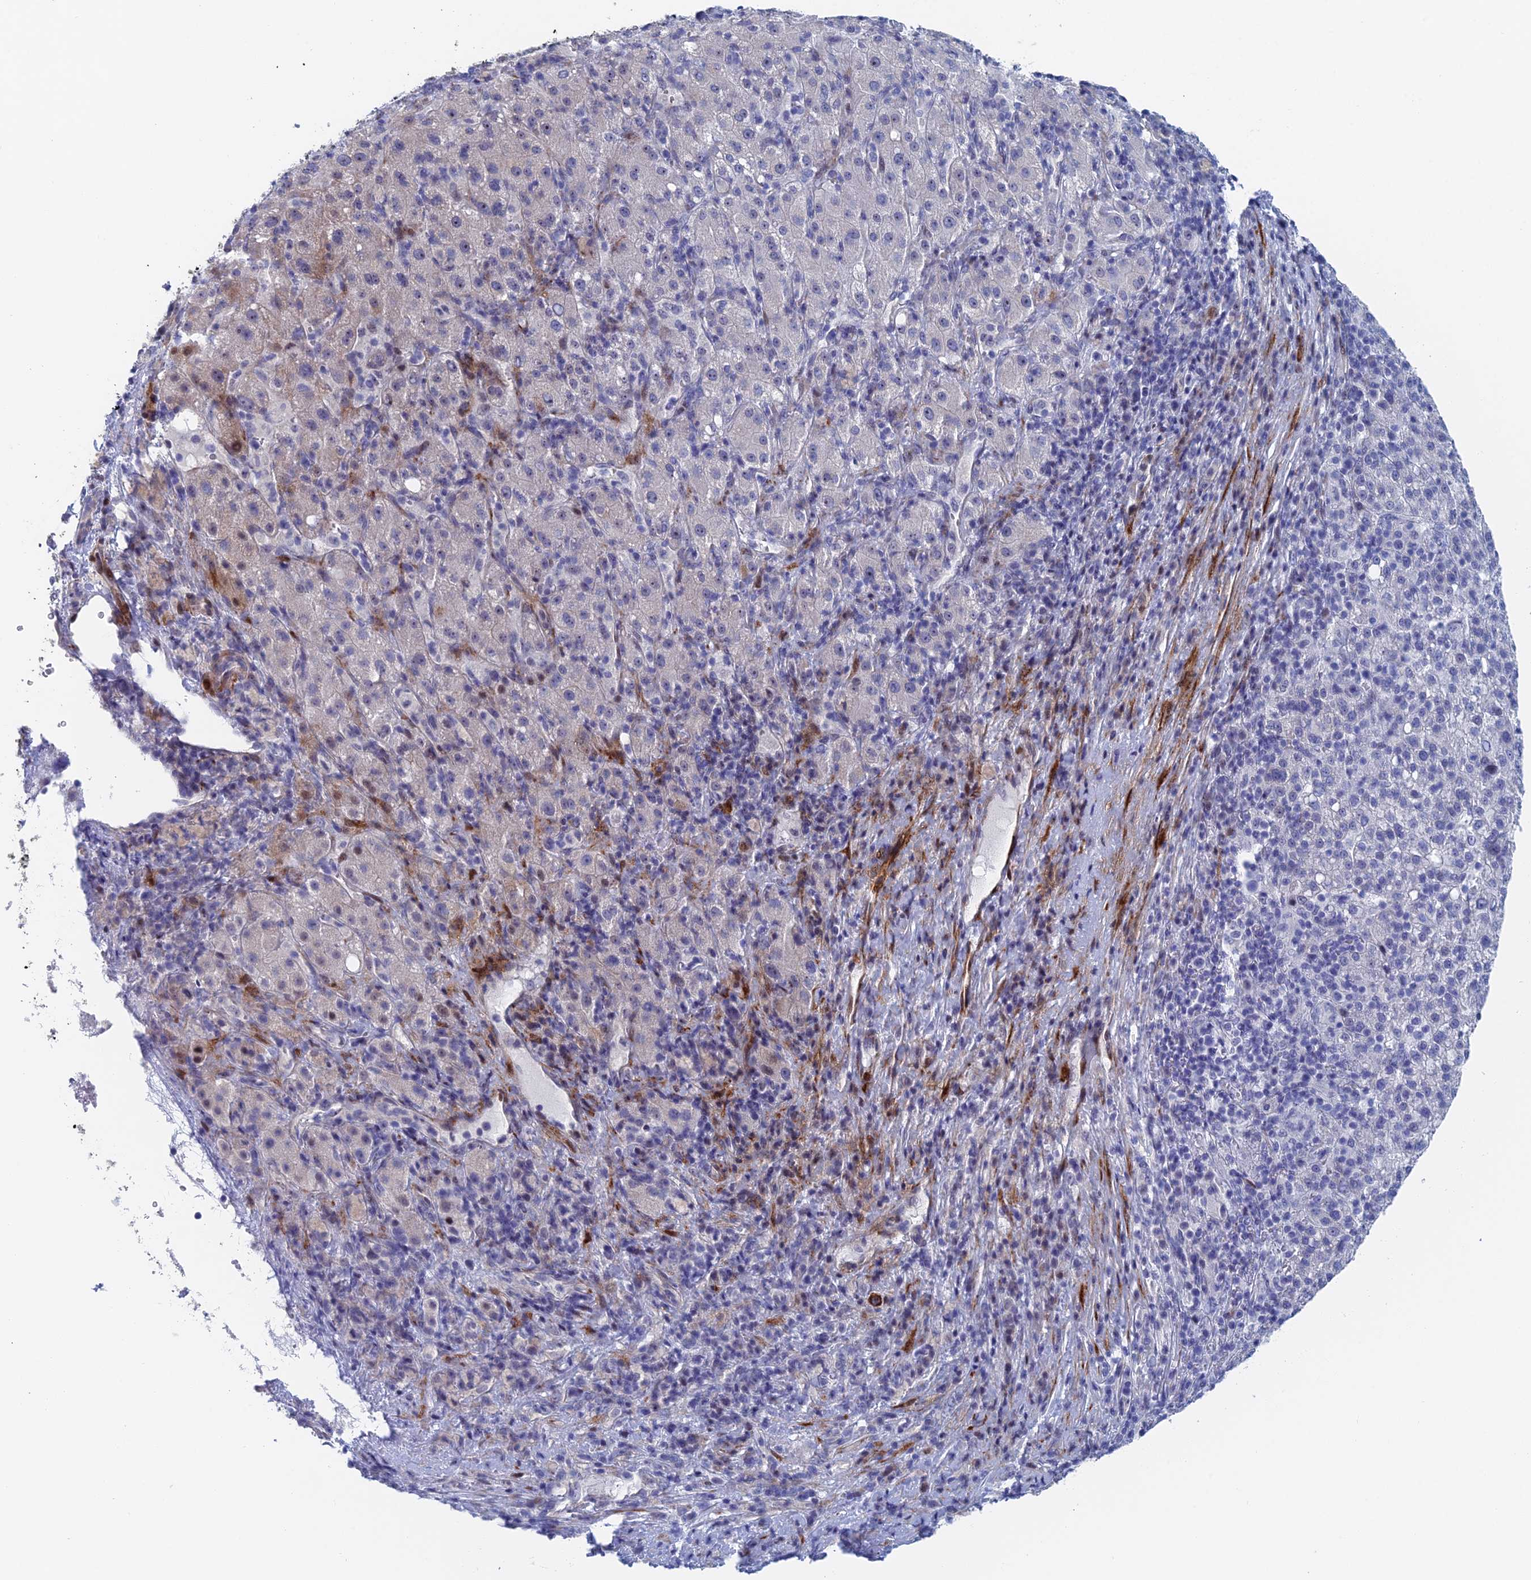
{"staining": {"intensity": "negative", "quantity": "none", "location": "none"}, "tissue": "liver cancer", "cell_type": "Tumor cells", "image_type": "cancer", "snomed": [{"axis": "morphology", "description": "Carcinoma, Hepatocellular, NOS"}, {"axis": "topography", "description": "Liver"}], "caption": "A photomicrograph of liver cancer (hepatocellular carcinoma) stained for a protein demonstrates no brown staining in tumor cells.", "gene": "DRGX", "patient": {"sex": "female", "age": 58}}